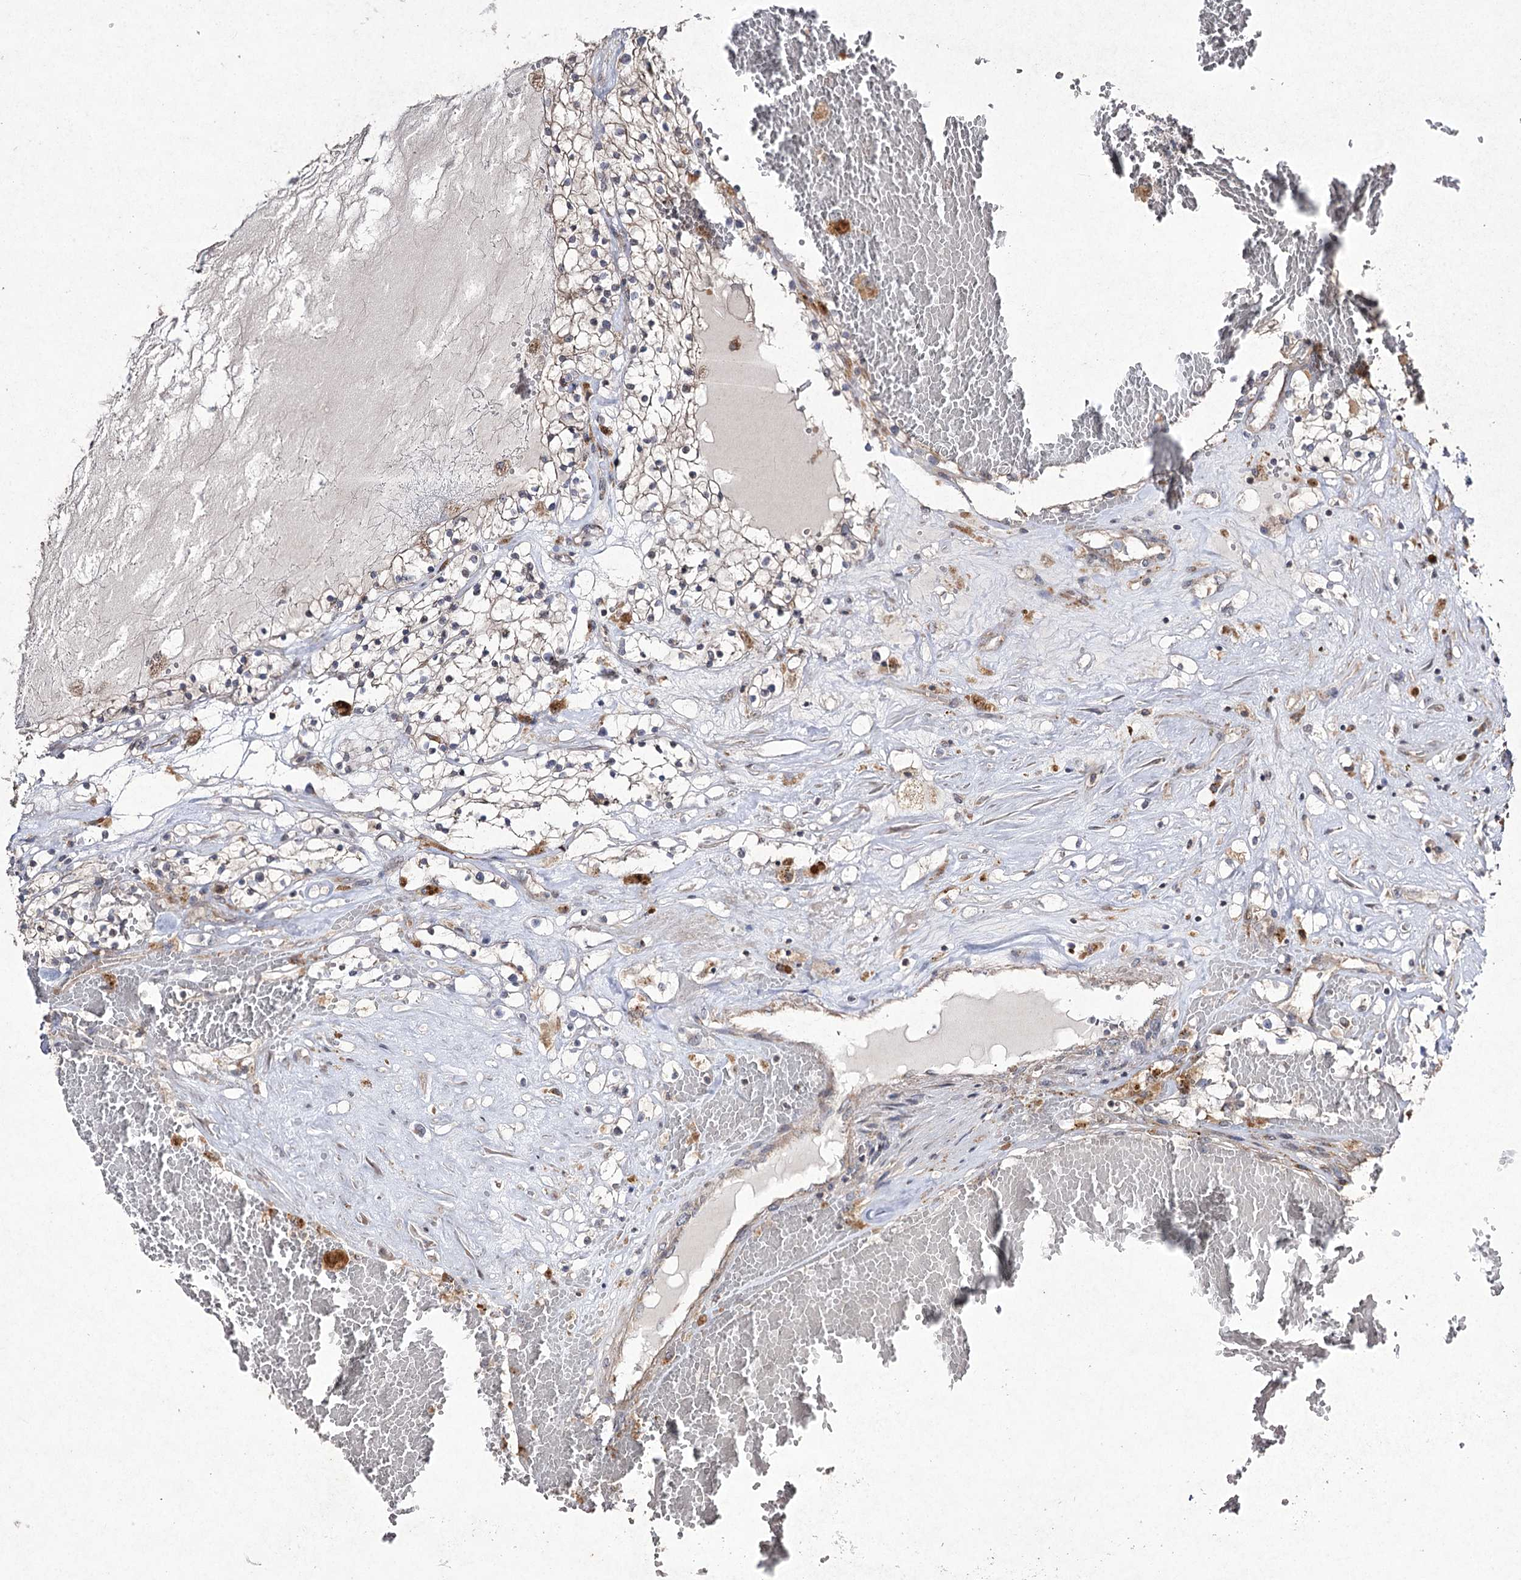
{"staining": {"intensity": "weak", "quantity": "<25%", "location": "cytoplasmic/membranous"}, "tissue": "renal cancer", "cell_type": "Tumor cells", "image_type": "cancer", "snomed": [{"axis": "morphology", "description": "Normal tissue, NOS"}, {"axis": "morphology", "description": "Adenocarcinoma, NOS"}, {"axis": "topography", "description": "Kidney"}], "caption": "Tumor cells show no significant protein expression in renal cancer.", "gene": "FANCL", "patient": {"sex": "male", "age": 68}}